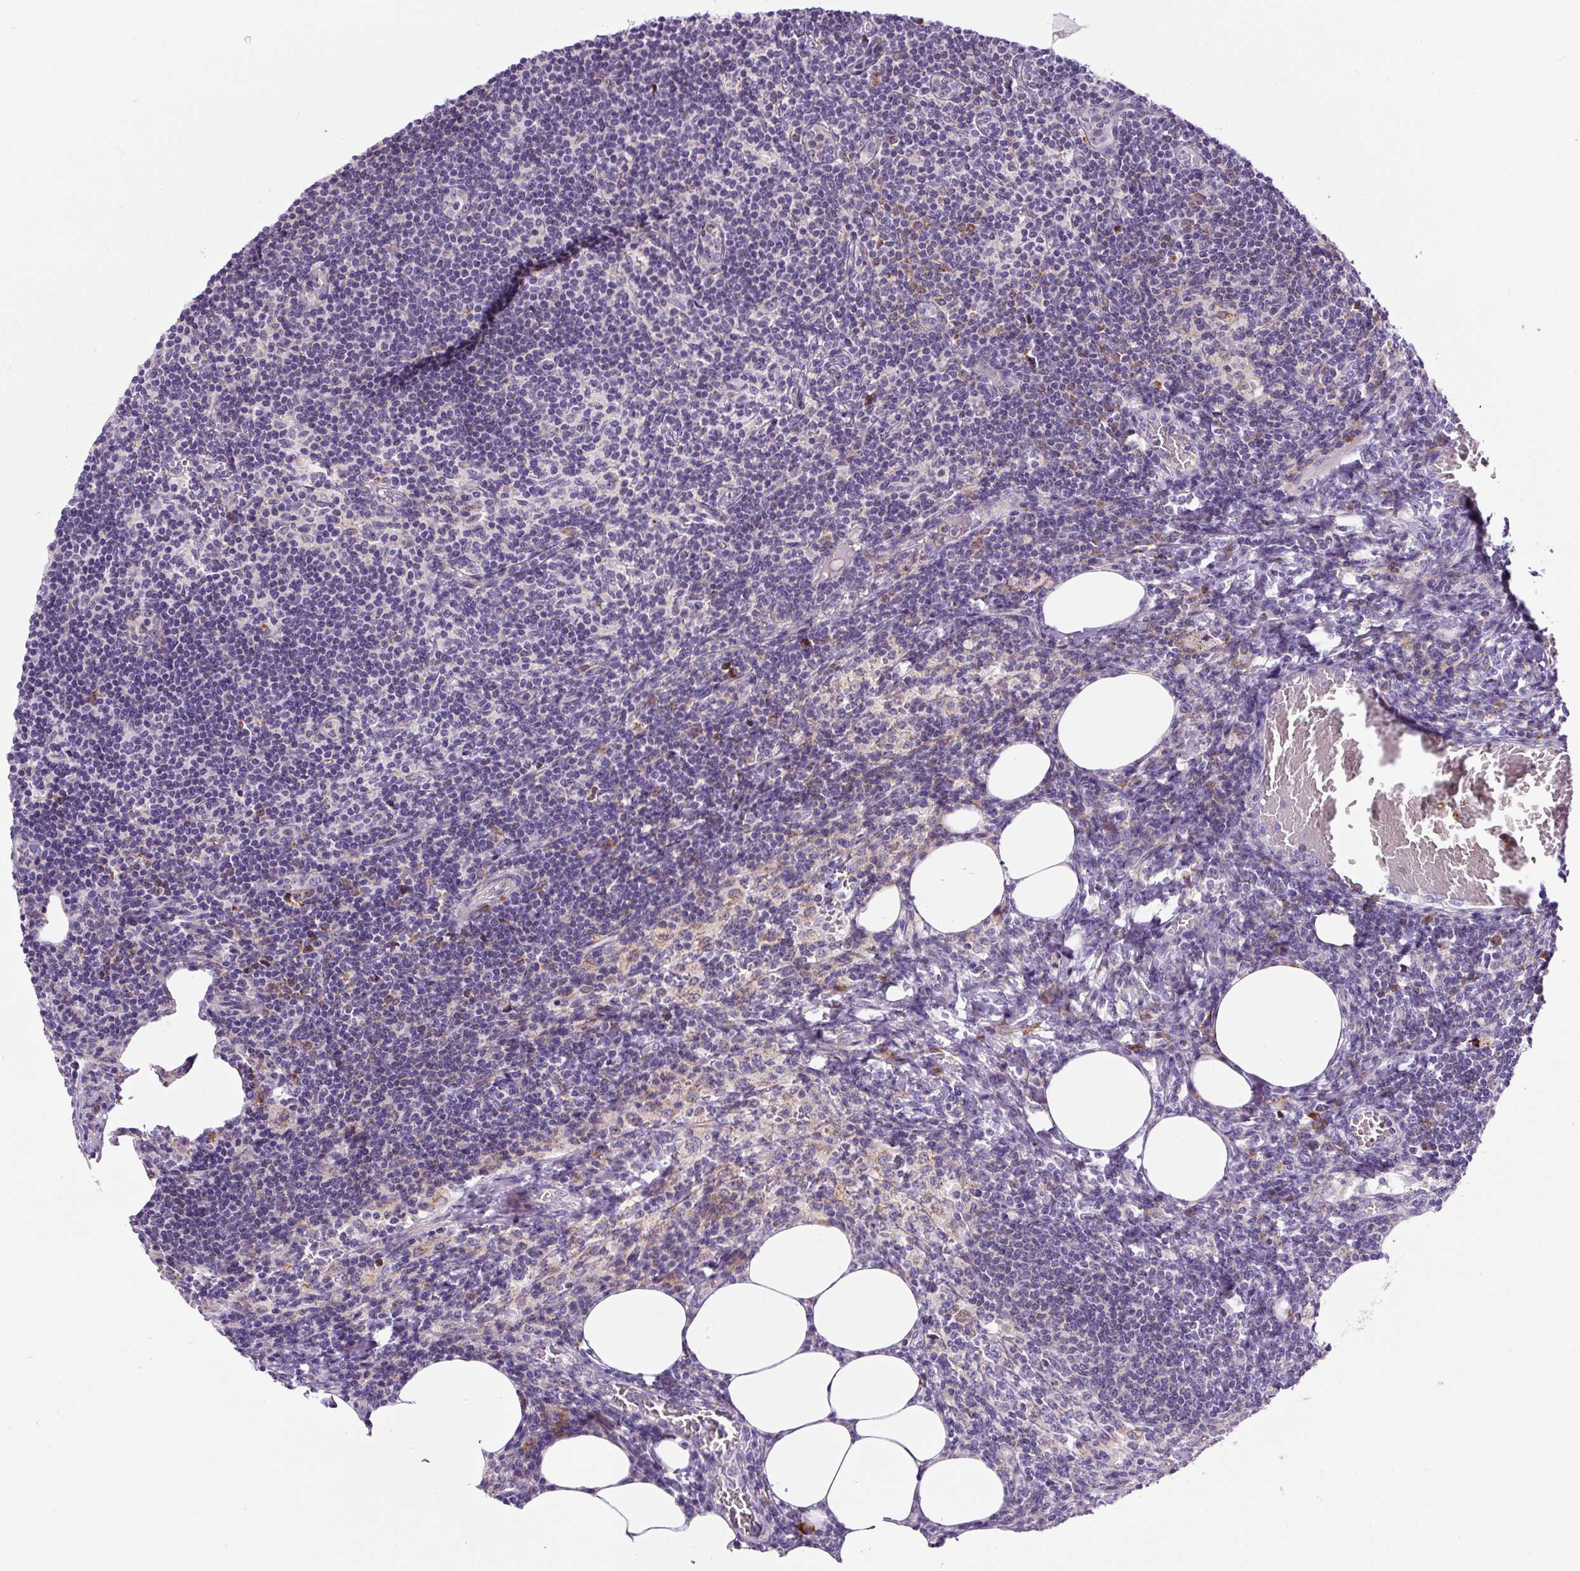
{"staining": {"intensity": "negative", "quantity": "none", "location": "none"}, "tissue": "lymph node", "cell_type": "Germinal center cells", "image_type": "normal", "snomed": [{"axis": "morphology", "description": "Normal tissue, NOS"}, {"axis": "topography", "description": "Lymph node"}], "caption": "High magnification brightfield microscopy of unremarkable lymph node stained with DAB (brown) and counterstained with hematoxylin (blue): germinal center cells show no significant staining. The staining was performed using DAB (3,3'-diaminobenzidine) to visualize the protein expression in brown, while the nuclei were stained in blue with hematoxylin (Magnification: 20x).", "gene": "ZNF596", "patient": {"sex": "female", "age": 59}}